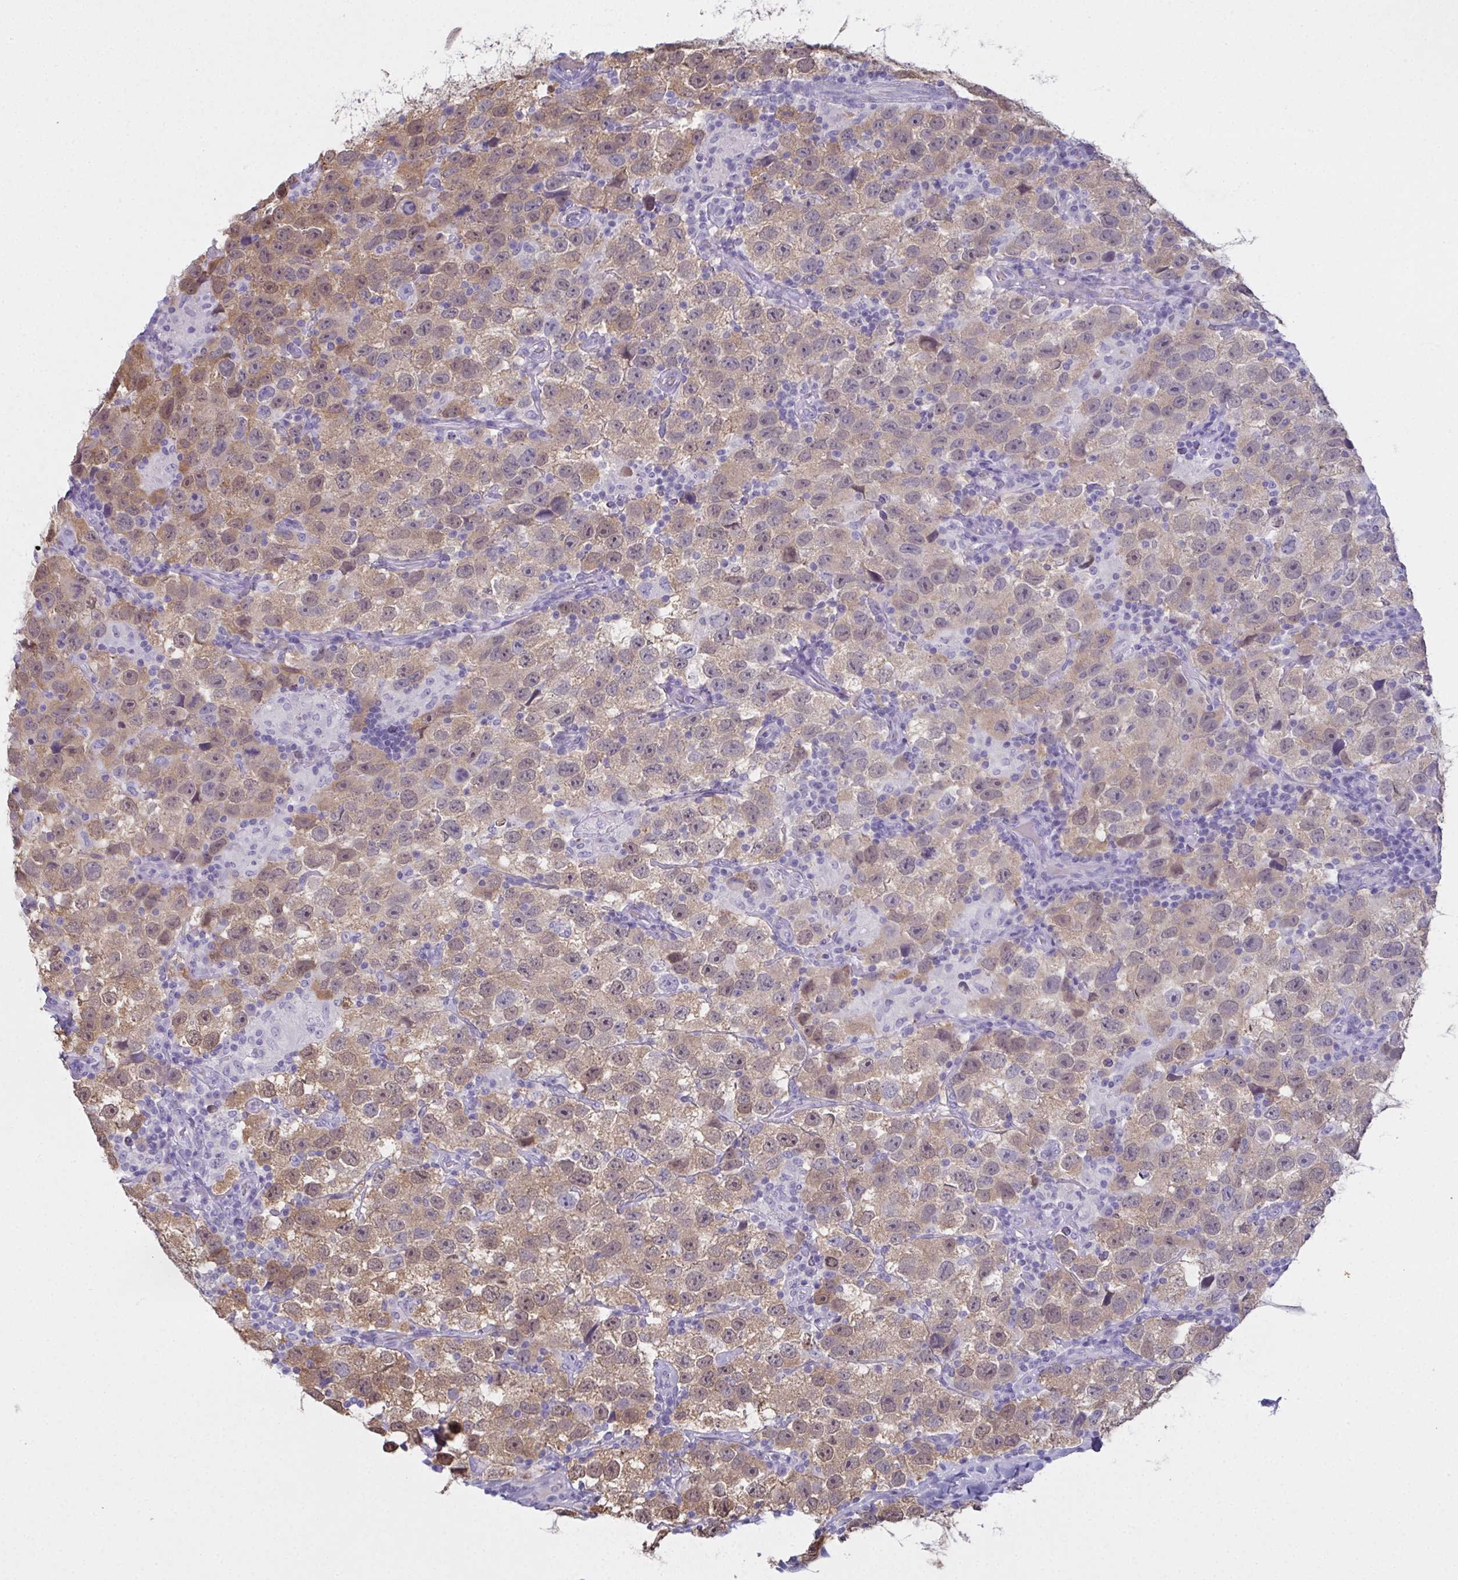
{"staining": {"intensity": "moderate", "quantity": "25%-75%", "location": "cytoplasmic/membranous,nuclear"}, "tissue": "testis cancer", "cell_type": "Tumor cells", "image_type": "cancer", "snomed": [{"axis": "morphology", "description": "Seminoma, NOS"}, {"axis": "topography", "description": "Testis"}], "caption": "This photomicrograph displays IHC staining of human testis cancer (seminoma), with medium moderate cytoplasmic/membranous and nuclear positivity in about 25%-75% of tumor cells.", "gene": "SLC36A2", "patient": {"sex": "male", "age": 26}}